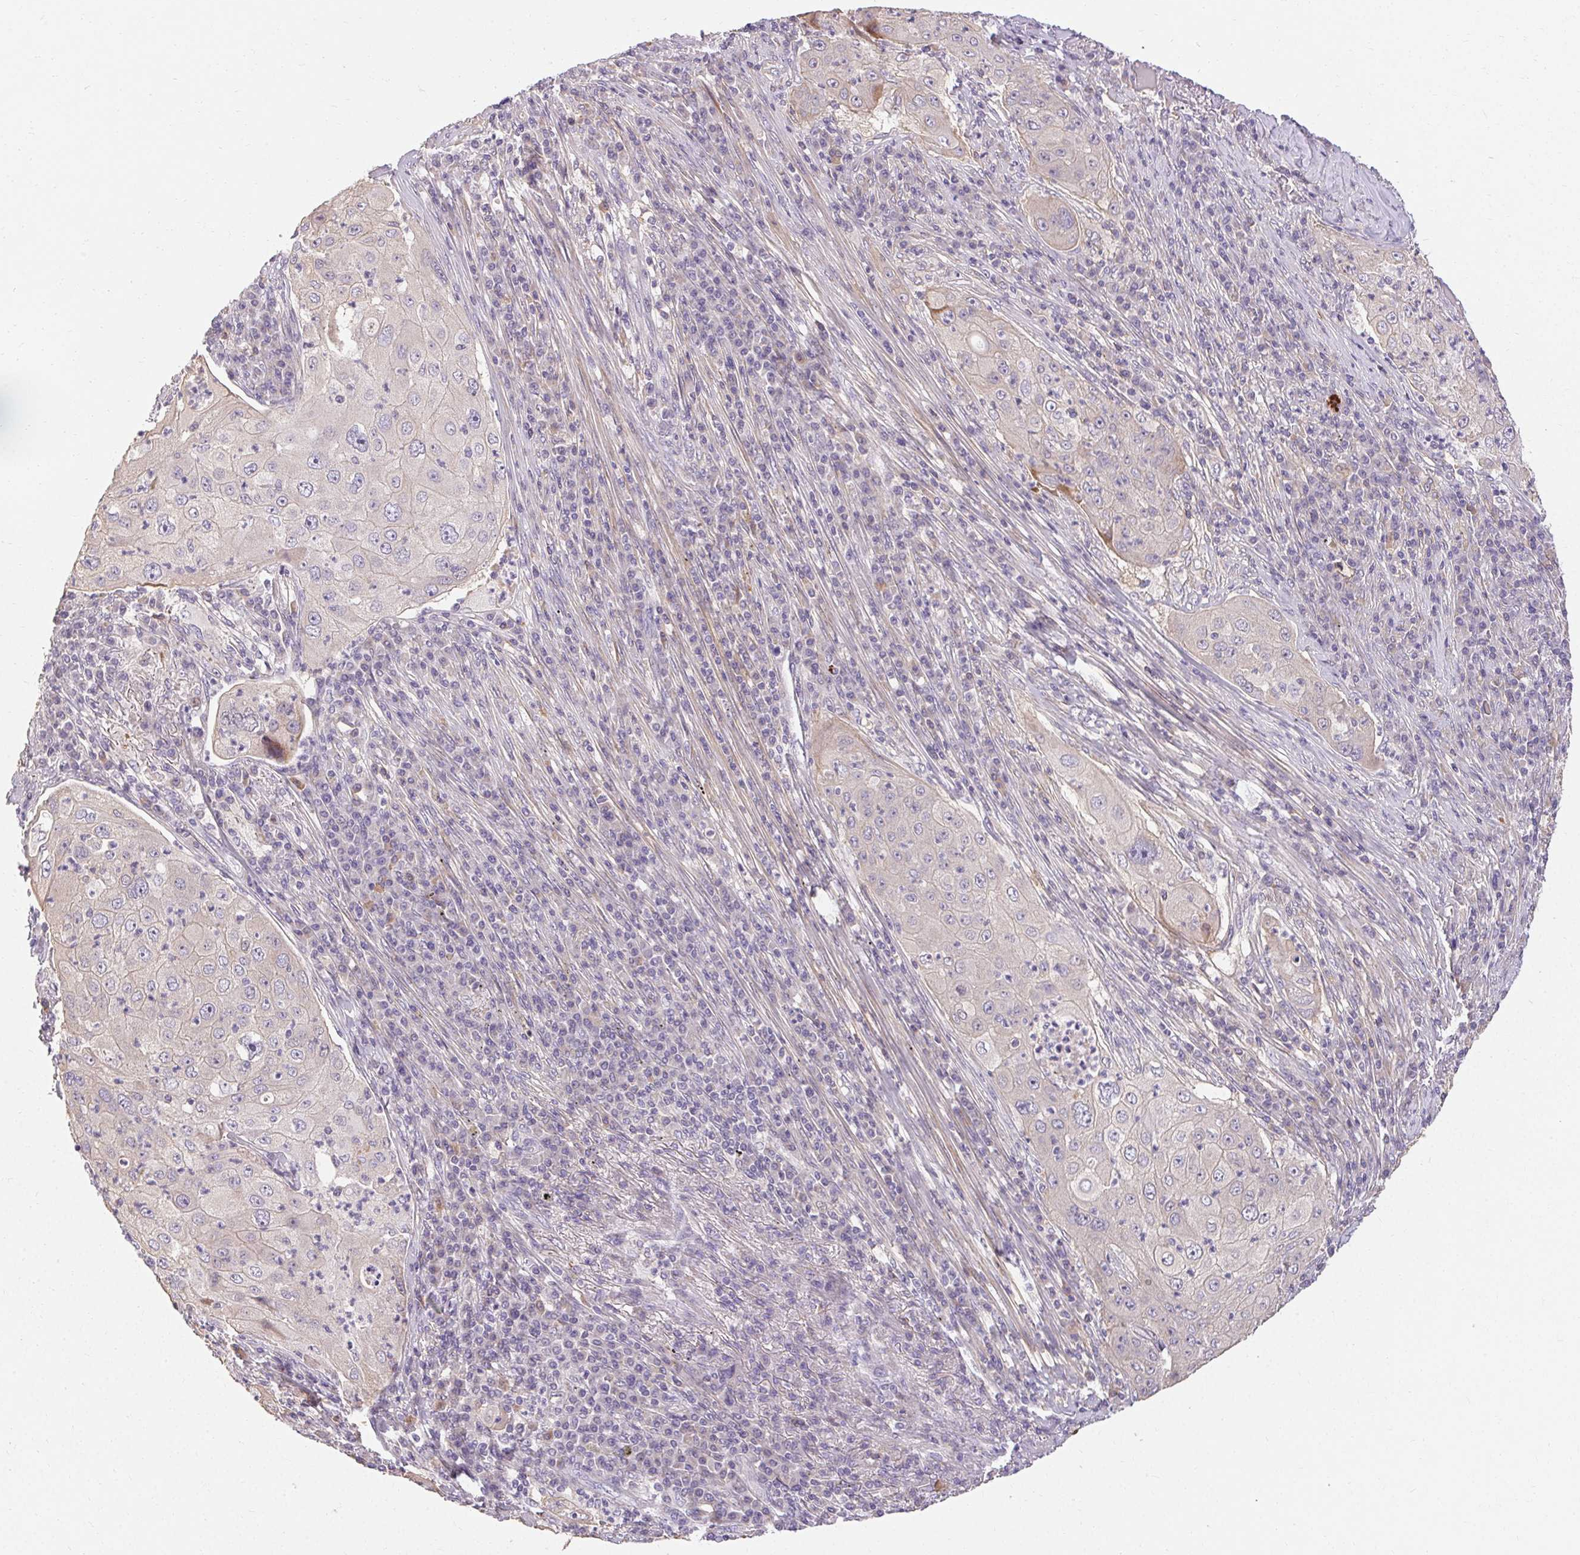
{"staining": {"intensity": "negative", "quantity": "none", "location": "none"}, "tissue": "lung cancer", "cell_type": "Tumor cells", "image_type": "cancer", "snomed": [{"axis": "morphology", "description": "Squamous cell carcinoma, NOS"}, {"axis": "topography", "description": "Lung"}], "caption": "Protein analysis of squamous cell carcinoma (lung) demonstrates no significant positivity in tumor cells.", "gene": "TMEM52B", "patient": {"sex": "female", "age": 59}}